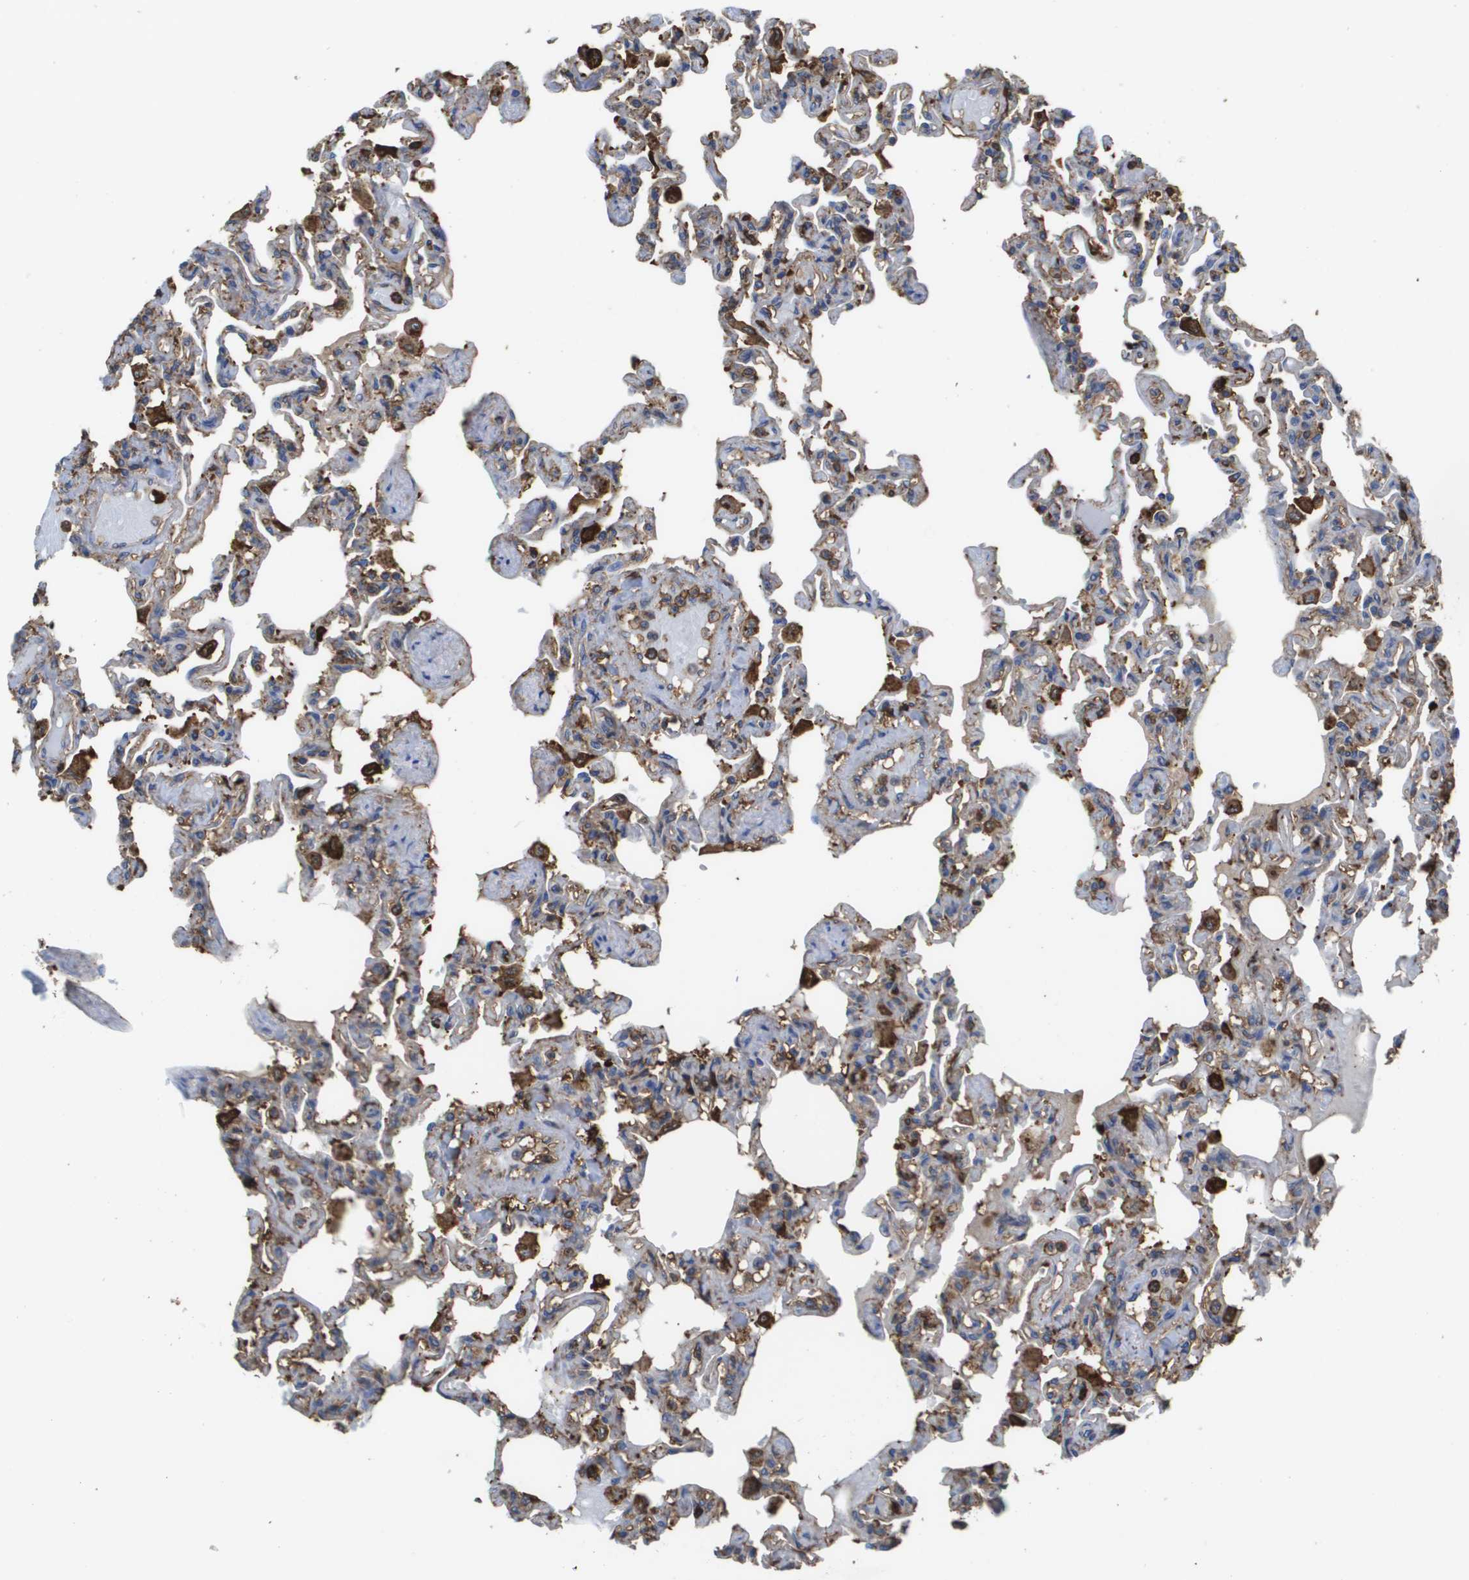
{"staining": {"intensity": "moderate", "quantity": "<25%", "location": "cytoplasmic/membranous"}, "tissue": "lung", "cell_type": "Alveolar cells", "image_type": "normal", "snomed": [{"axis": "morphology", "description": "Normal tissue, NOS"}, {"axis": "topography", "description": "Lung"}], "caption": "The micrograph exhibits immunohistochemical staining of normal lung. There is moderate cytoplasmic/membranous positivity is identified in about <25% of alveolar cells.", "gene": "PASK", "patient": {"sex": "male", "age": 21}}